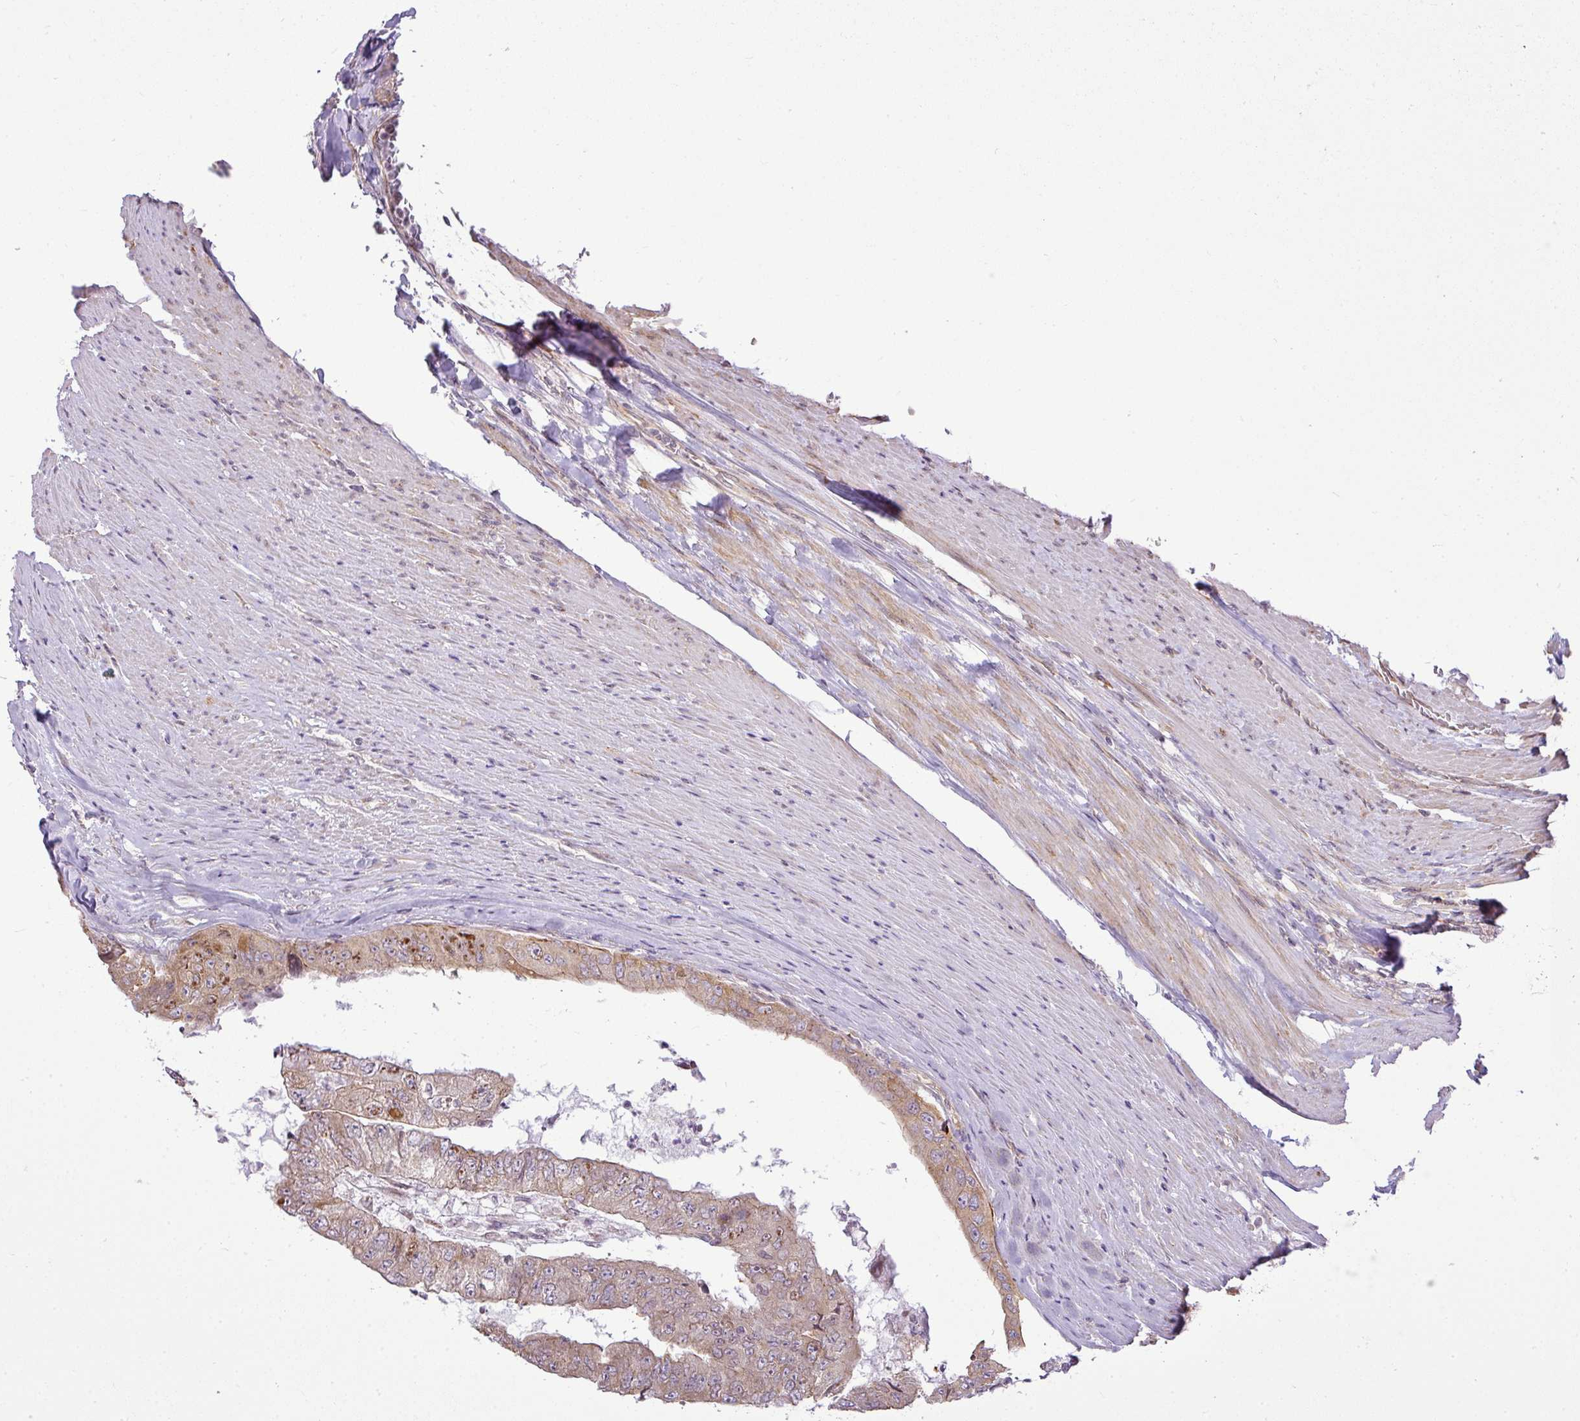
{"staining": {"intensity": "moderate", "quantity": "<25%", "location": "cytoplasmic/membranous"}, "tissue": "colorectal cancer", "cell_type": "Tumor cells", "image_type": "cancer", "snomed": [{"axis": "morphology", "description": "Adenocarcinoma, NOS"}, {"axis": "topography", "description": "Colon"}], "caption": "Brown immunohistochemical staining in human colorectal cancer (adenocarcinoma) reveals moderate cytoplasmic/membranous expression in about <25% of tumor cells. (DAB = brown stain, brightfield microscopy at high magnification).", "gene": "COX18", "patient": {"sex": "female", "age": 67}}